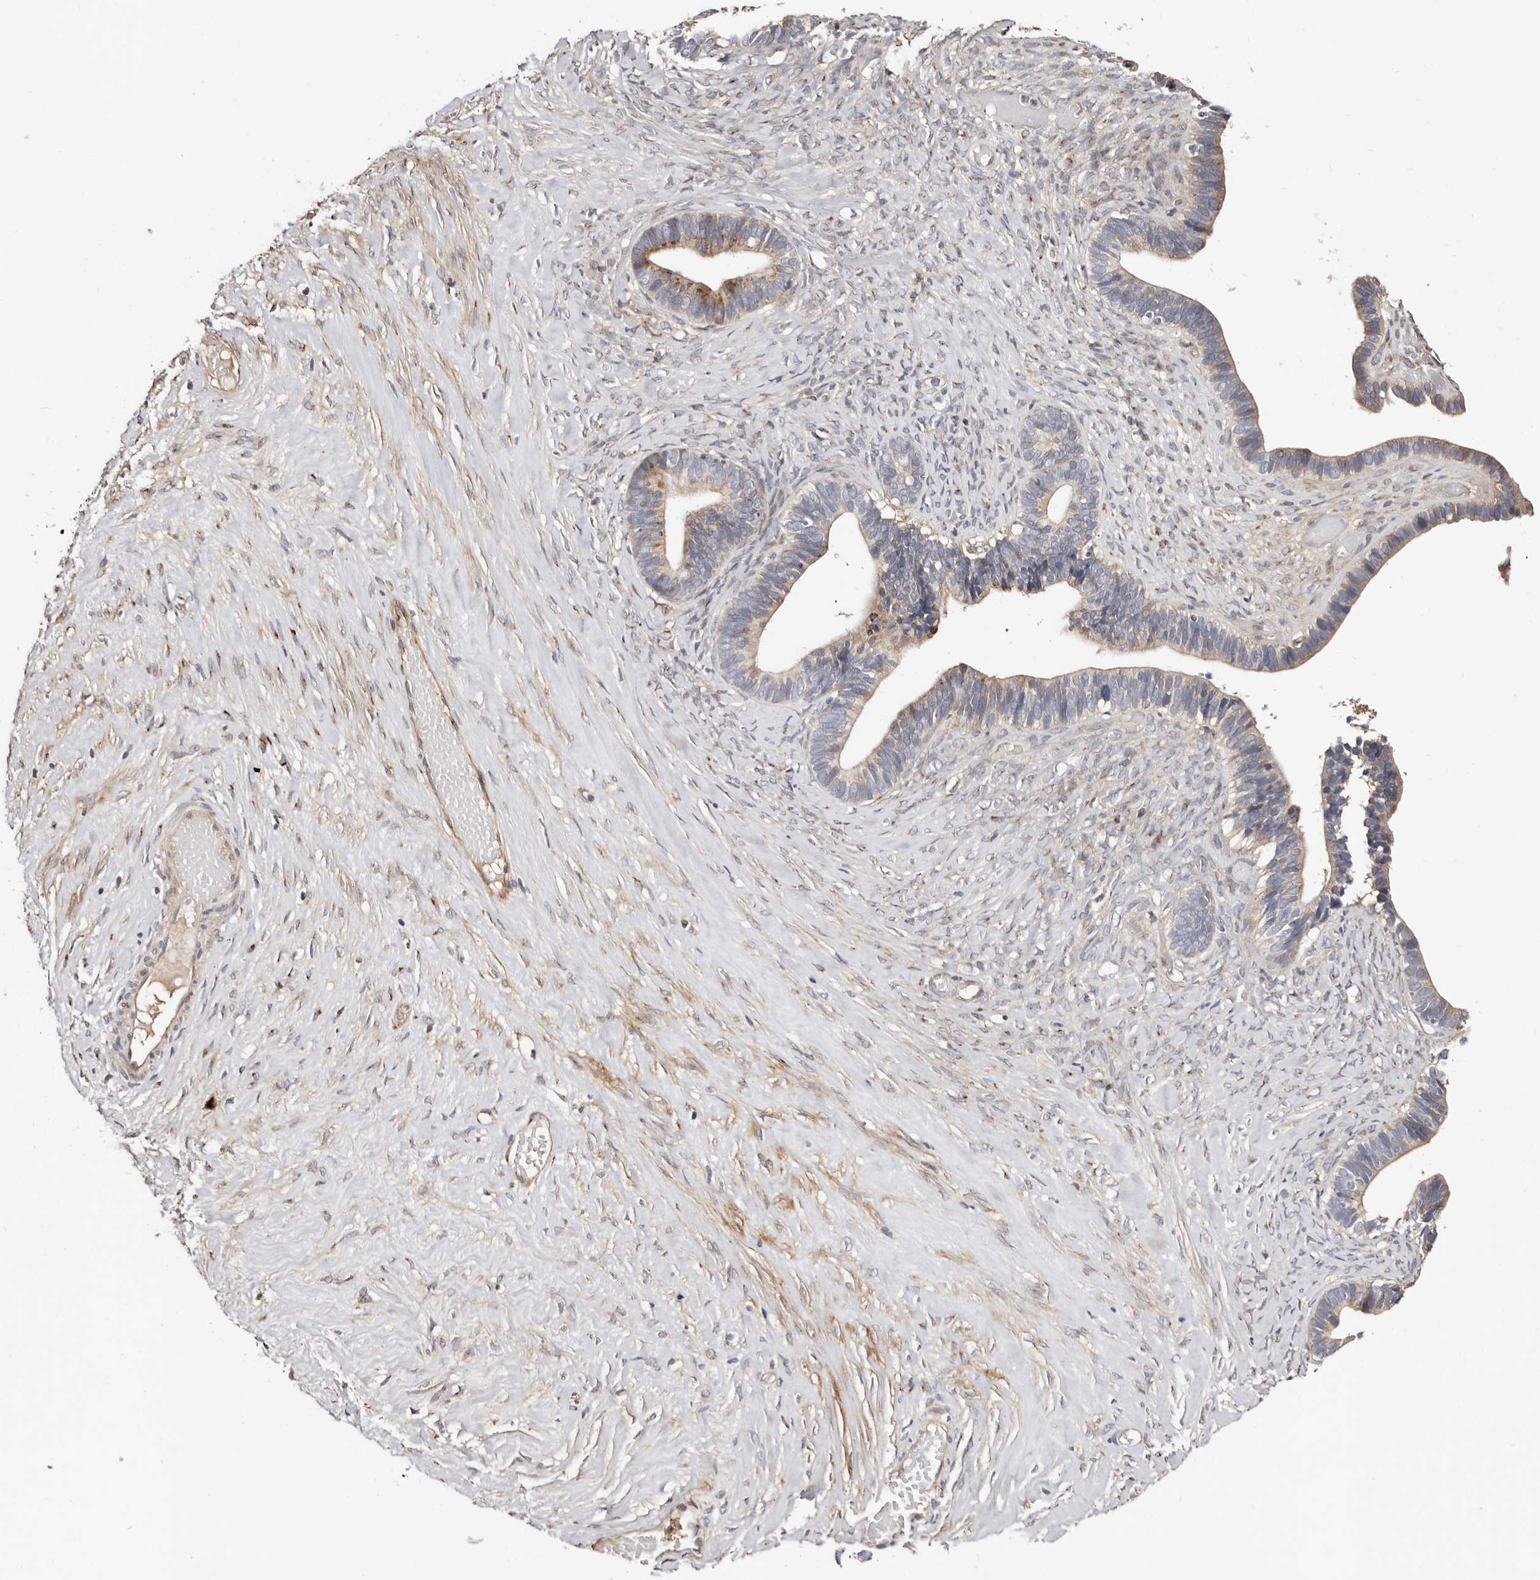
{"staining": {"intensity": "moderate", "quantity": "25%-75%", "location": "cytoplasmic/membranous"}, "tissue": "ovarian cancer", "cell_type": "Tumor cells", "image_type": "cancer", "snomed": [{"axis": "morphology", "description": "Cystadenocarcinoma, serous, NOS"}, {"axis": "topography", "description": "Ovary"}], "caption": "Immunohistochemistry photomicrograph of ovarian cancer (serous cystadenocarcinoma) stained for a protein (brown), which displays medium levels of moderate cytoplasmic/membranous expression in about 25%-75% of tumor cells.", "gene": "DACT2", "patient": {"sex": "female", "age": 56}}